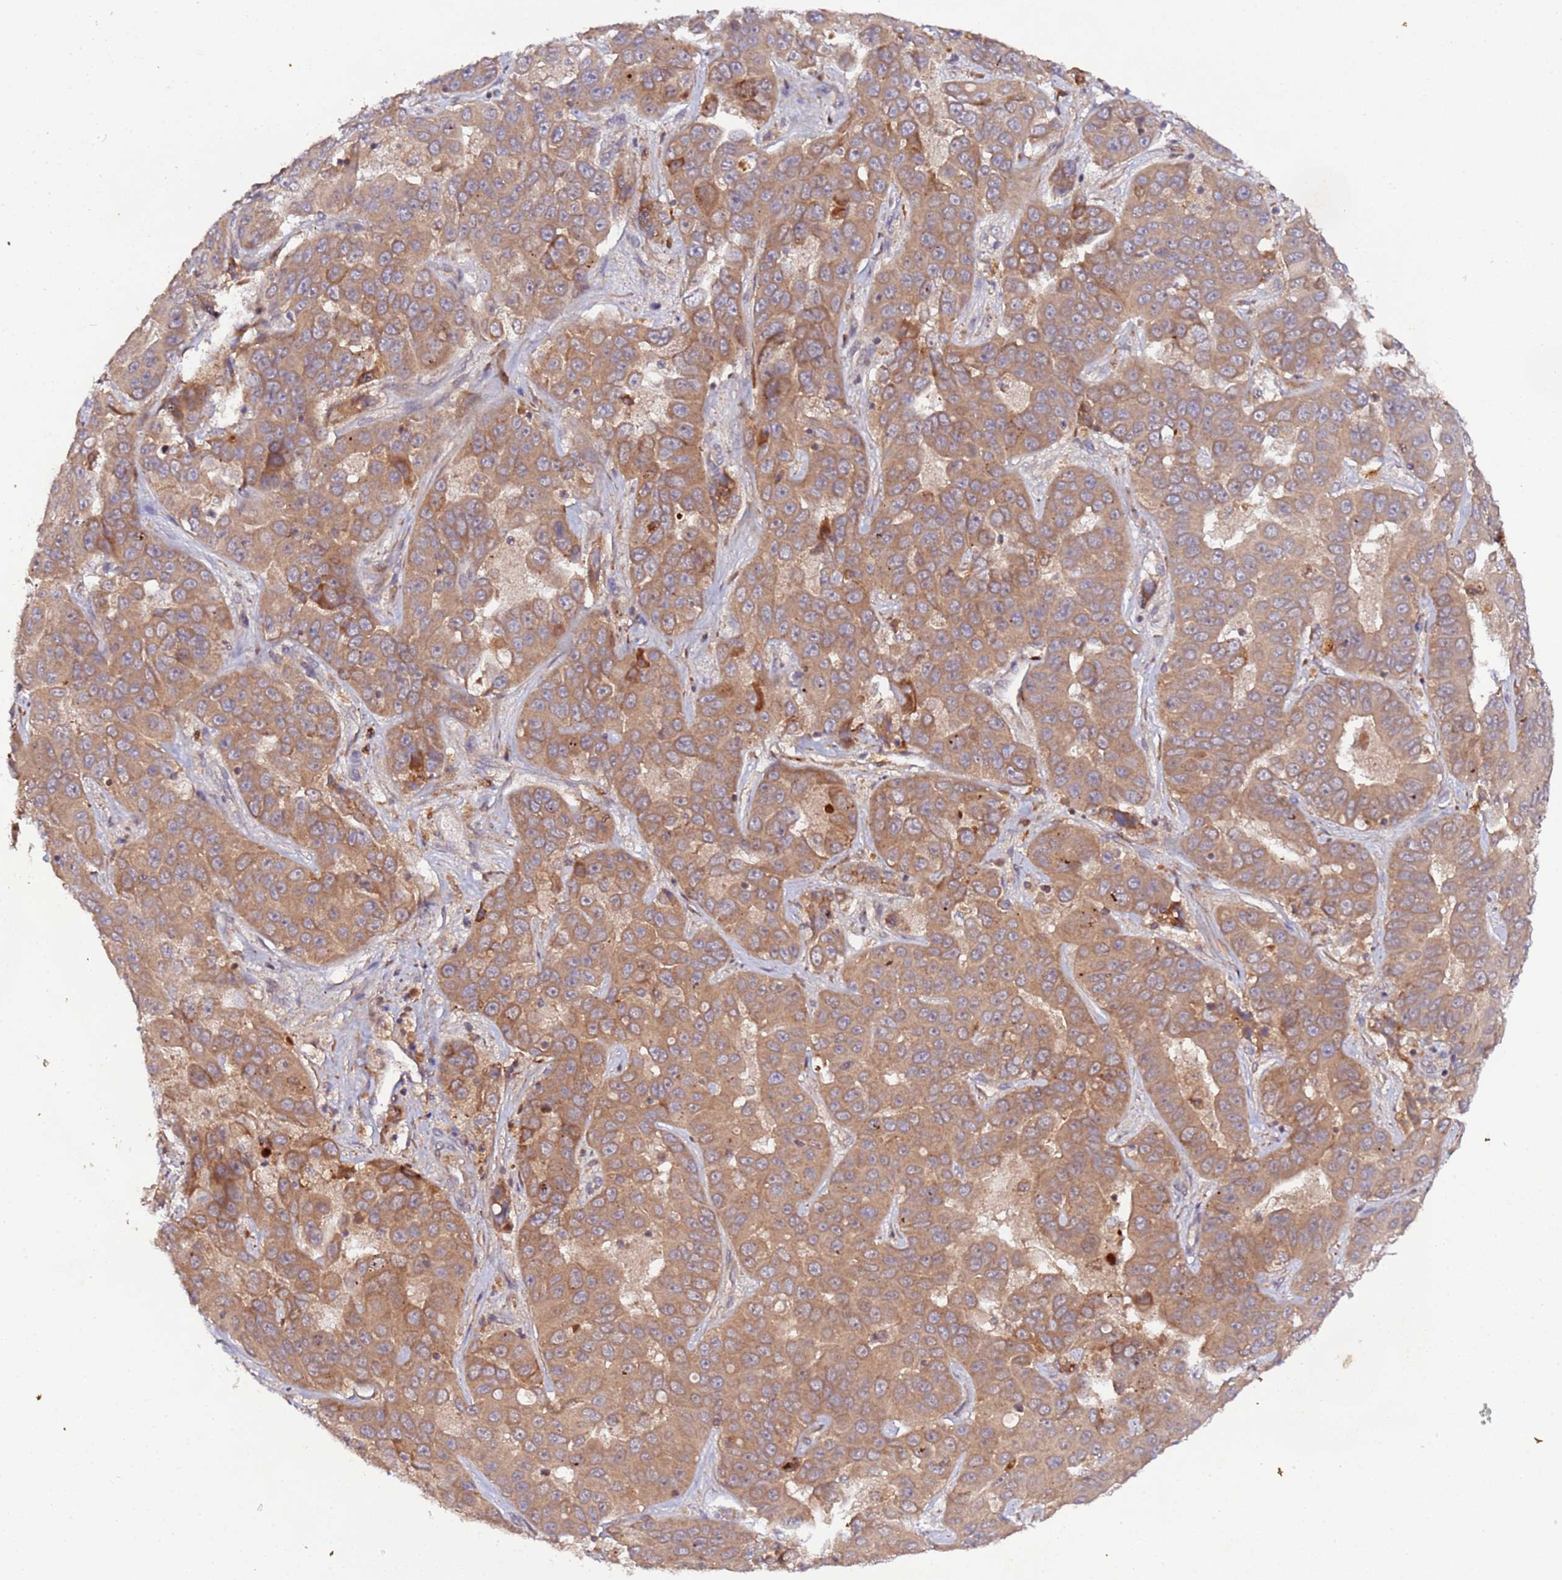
{"staining": {"intensity": "moderate", "quantity": ">75%", "location": "cytoplasmic/membranous"}, "tissue": "liver cancer", "cell_type": "Tumor cells", "image_type": "cancer", "snomed": [{"axis": "morphology", "description": "Cholangiocarcinoma"}, {"axis": "topography", "description": "Liver"}], "caption": "Immunohistochemical staining of human liver cancer reveals medium levels of moderate cytoplasmic/membranous protein staining in approximately >75% of tumor cells.", "gene": "TRIM26", "patient": {"sex": "female", "age": 52}}